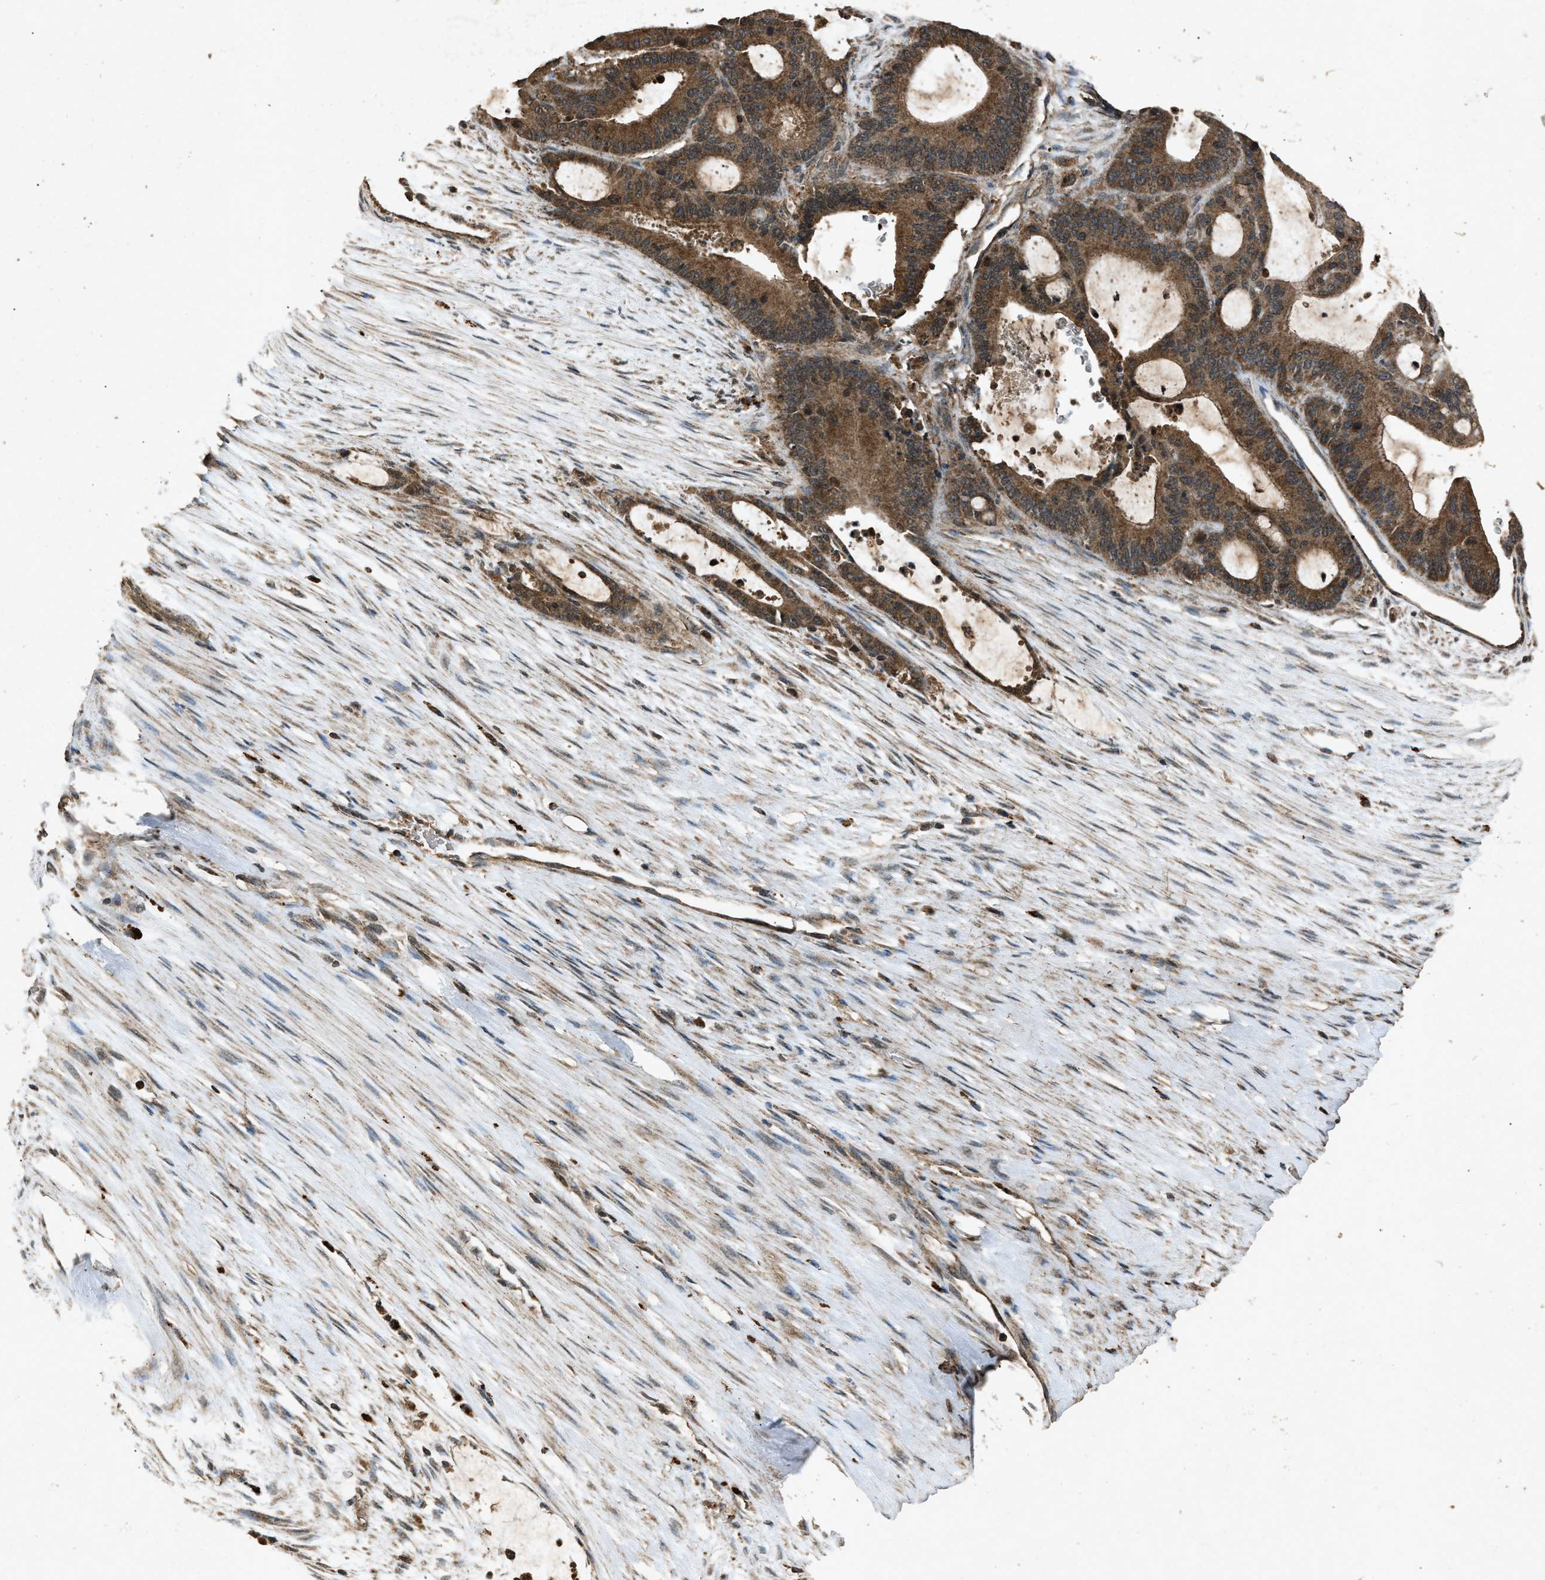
{"staining": {"intensity": "moderate", "quantity": ">75%", "location": "cytoplasmic/membranous"}, "tissue": "liver cancer", "cell_type": "Tumor cells", "image_type": "cancer", "snomed": [{"axis": "morphology", "description": "Cholangiocarcinoma"}, {"axis": "topography", "description": "Liver"}], "caption": "Immunohistochemical staining of human cholangiocarcinoma (liver) shows moderate cytoplasmic/membranous protein positivity in about >75% of tumor cells.", "gene": "OAS1", "patient": {"sex": "female", "age": 73}}